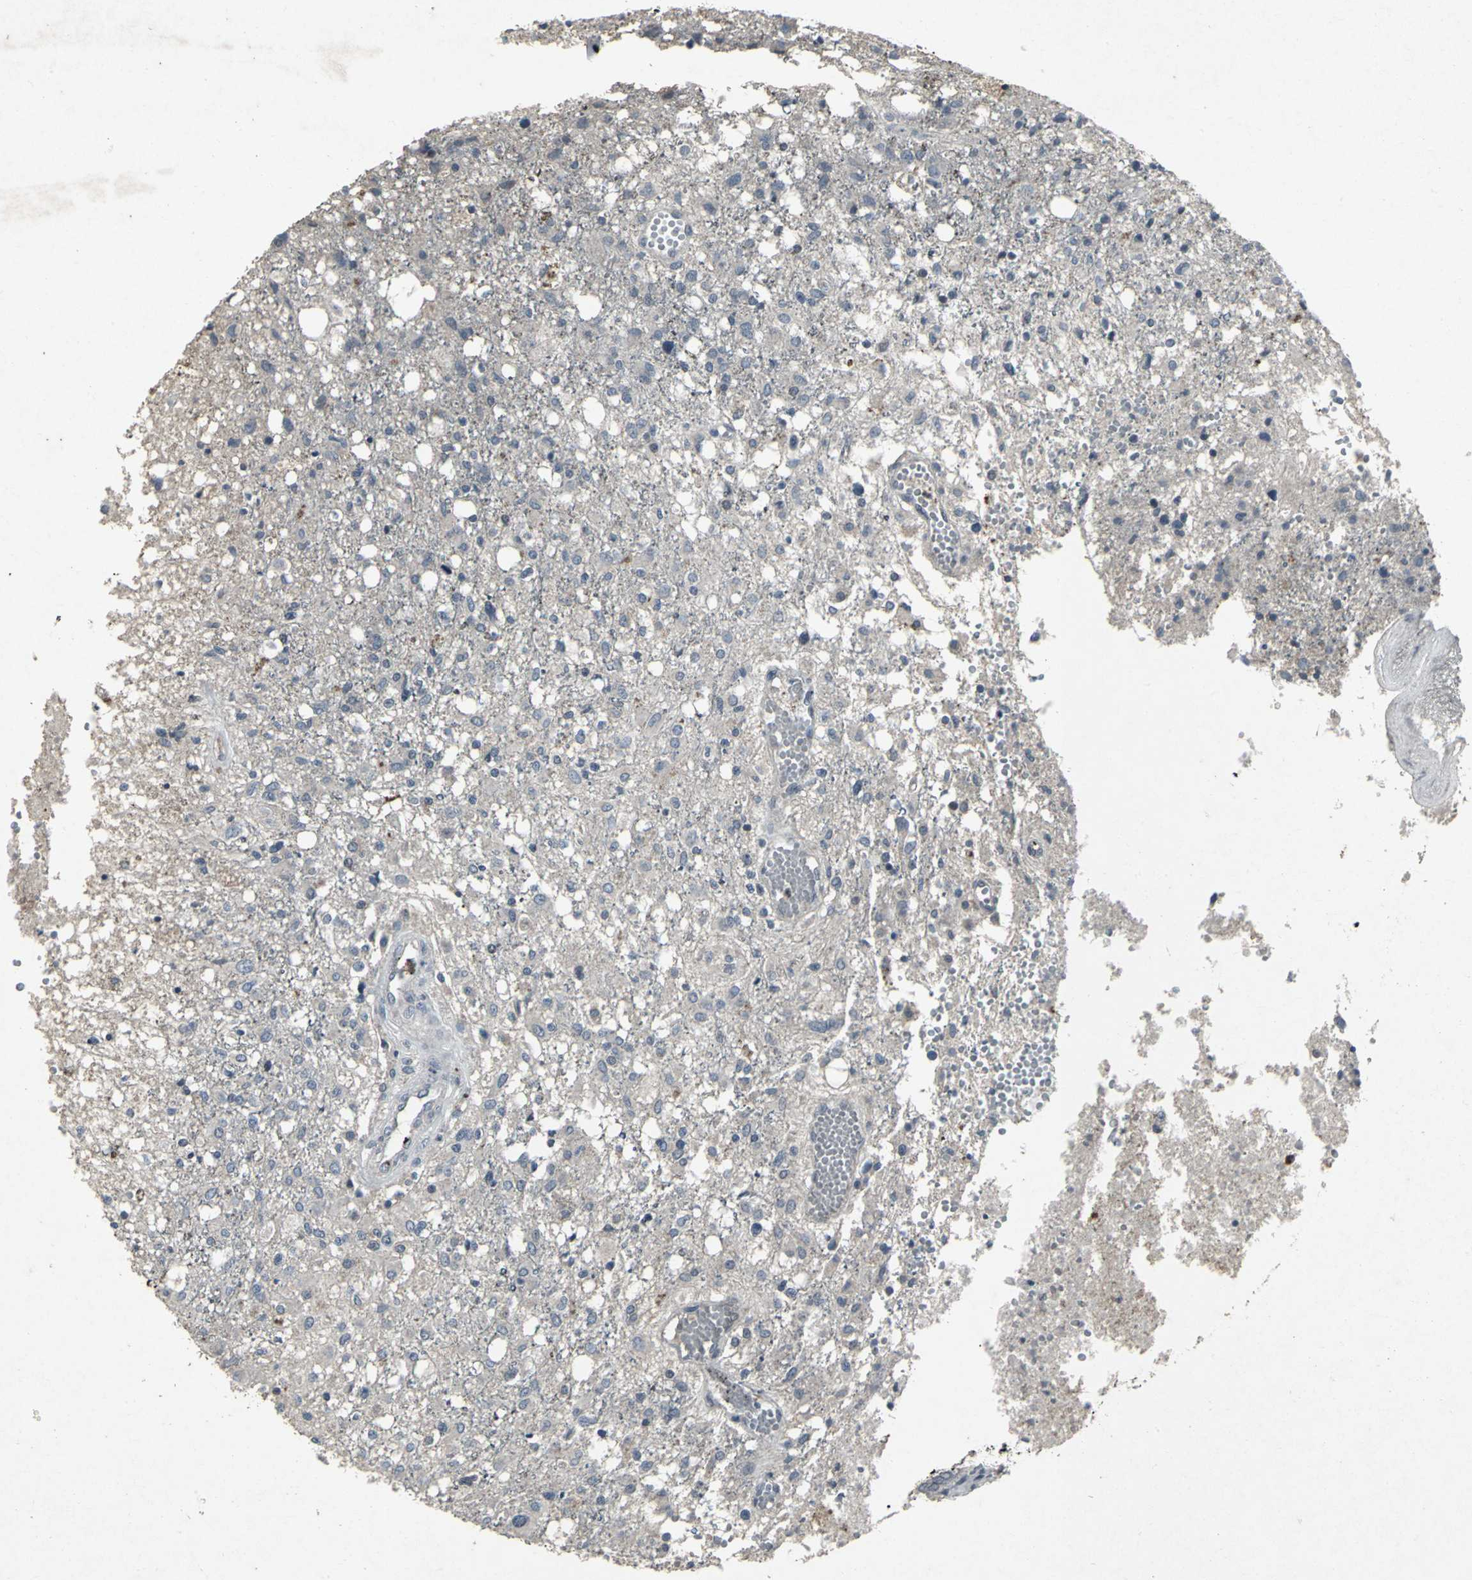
{"staining": {"intensity": "weak", "quantity": "<25%", "location": "cytoplasmic/membranous"}, "tissue": "glioma", "cell_type": "Tumor cells", "image_type": "cancer", "snomed": [{"axis": "morphology", "description": "Glioma, malignant, High grade"}, {"axis": "topography", "description": "Cerebral cortex"}], "caption": "This is a micrograph of immunohistochemistry (IHC) staining of high-grade glioma (malignant), which shows no expression in tumor cells.", "gene": "BMP4", "patient": {"sex": "male", "age": 76}}